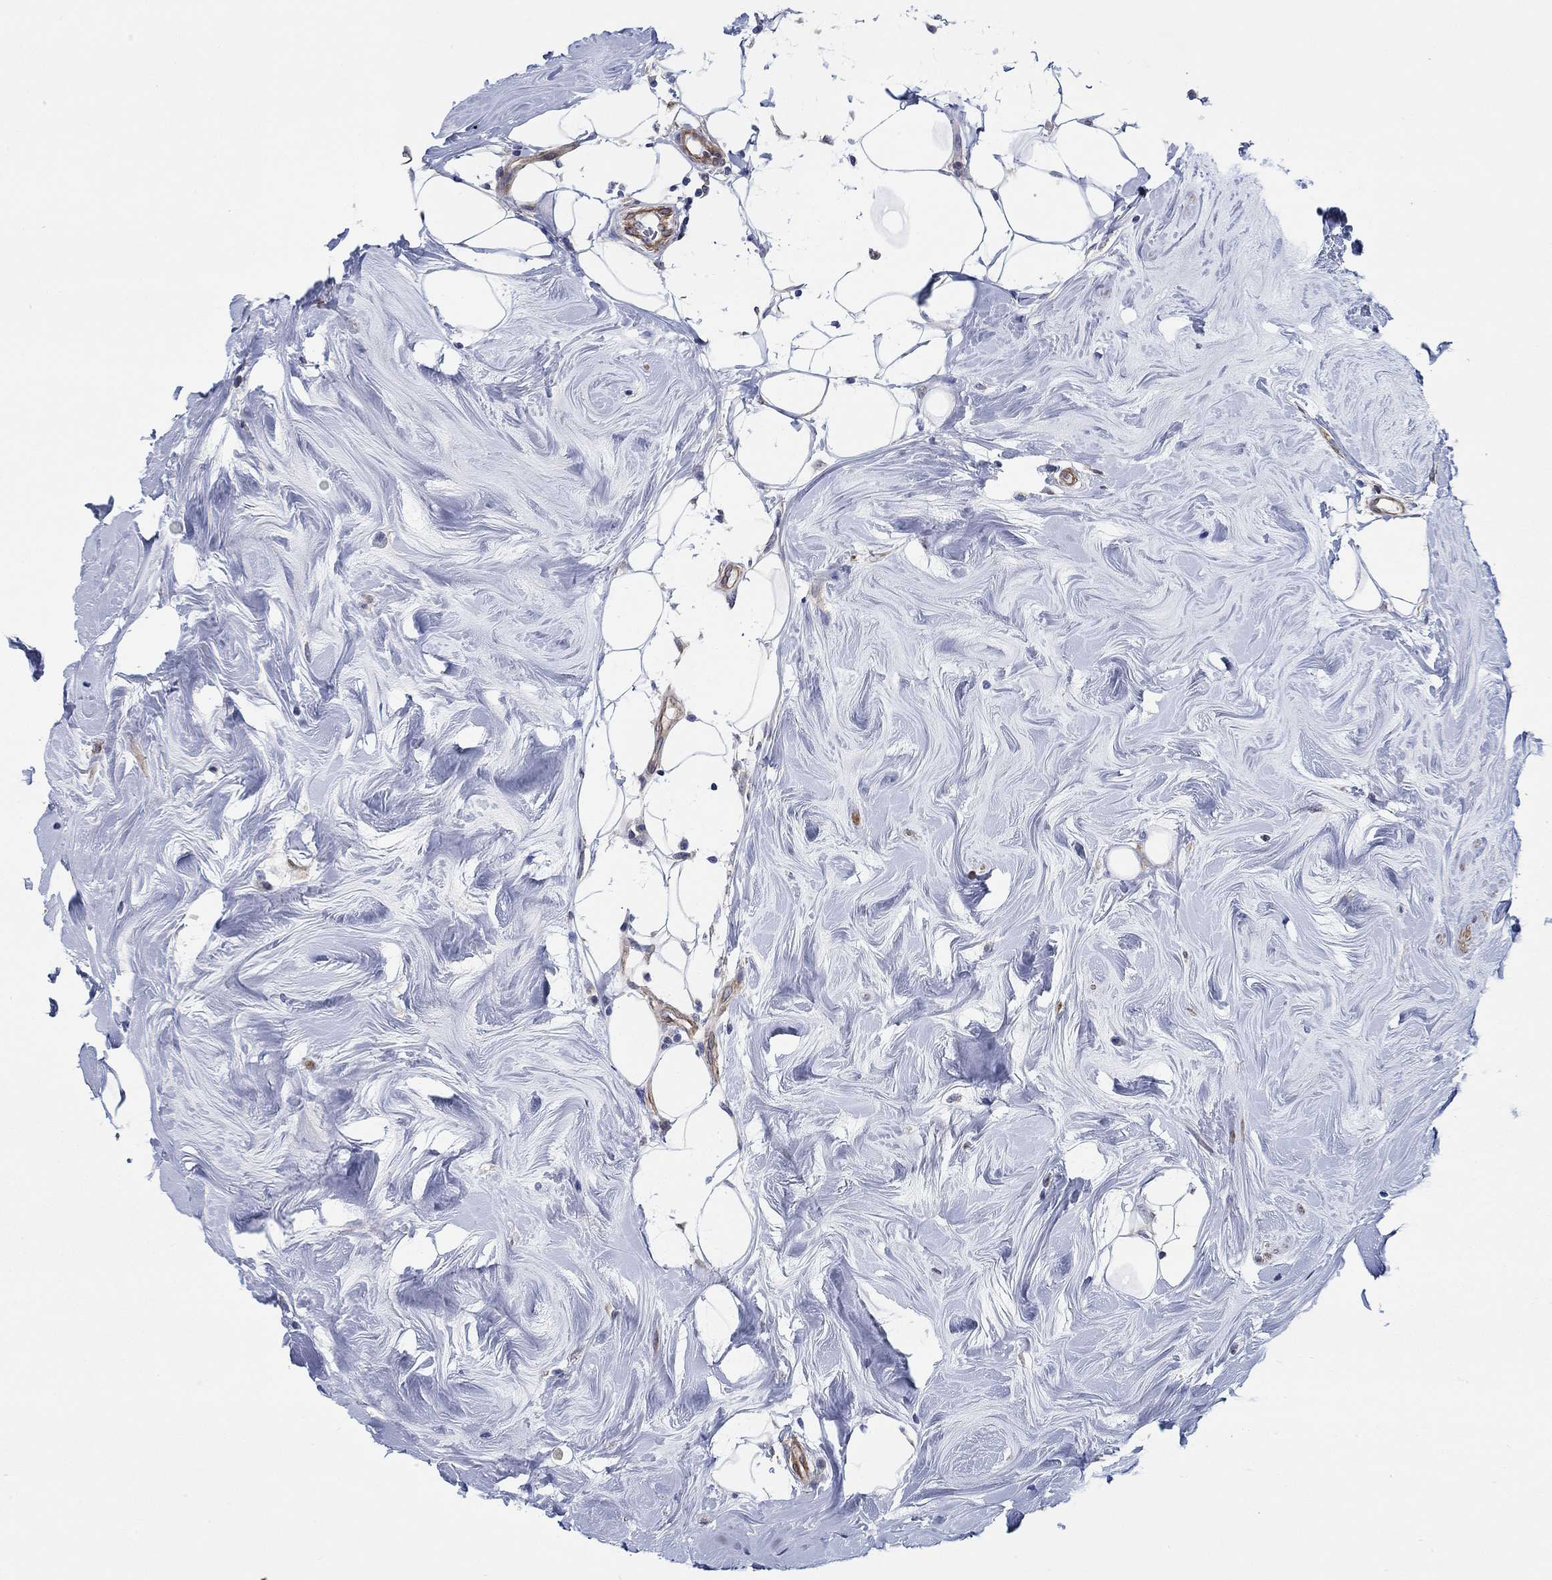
{"staining": {"intensity": "strong", "quantity": "<25%", "location": "cytoplasmic/membranous"}, "tissue": "breast cancer", "cell_type": "Tumor cells", "image_type": "cancer", "snomed": [{"axis": "morphology", "description": "Duct carcinoma"}, {"axis": "topography", "description": "Breast"}], "caption": "Tumor cells exhibit strong cytoplasmic/membranous positivity in about <25% of cells in breast infiltrating ductal carcinoma.", "gene": "FMN1", "patient": {"sex": "female", "age": 27}}